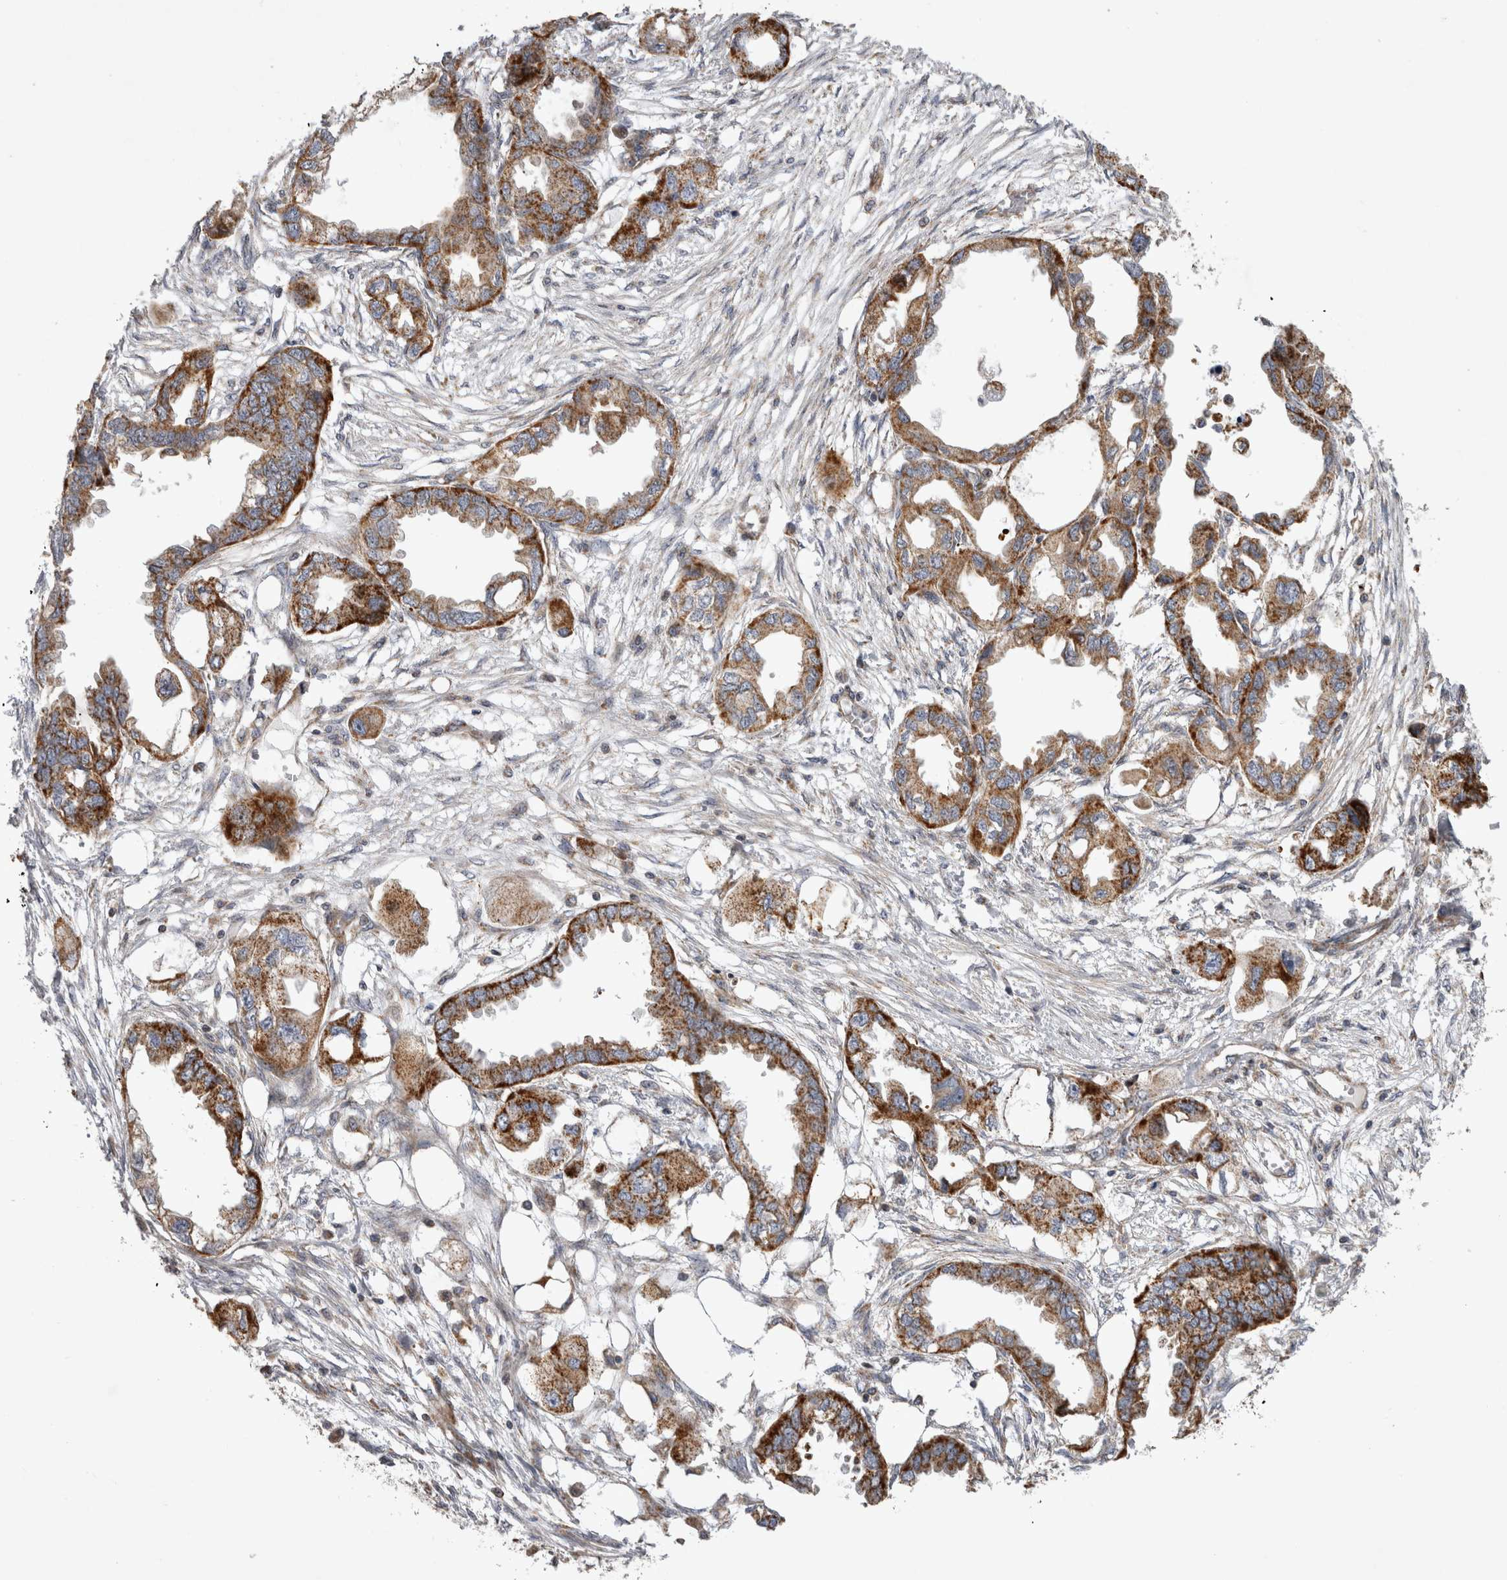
{"staining": {"intensity": "strong", "quantity": ">75%", "location": "cytoplasmic/membranous"}, "tissue": "endometrial cancer", "cell_type": "Tumor cells", "image_type": "cancer", "snomed": [{"axis": "morphology", "description": "Adenocarcinoma, NOS"}, {"axis": "morphology", "description": "Adenocarcinoma, metastatic, NOS"}, {"axis": "topography", "description": "Adipose tissue"}, {"axis": "topography", "description": "Endometrium"}], "caption": "Immunohistochemical staining of endometrial cancer shows high levels of strong cytoplasmic/membranous protein staining in approximately >75% of tumor cells.", "gene": "TSPOAP1", "patient": {"sex": "female", "age": 67}}